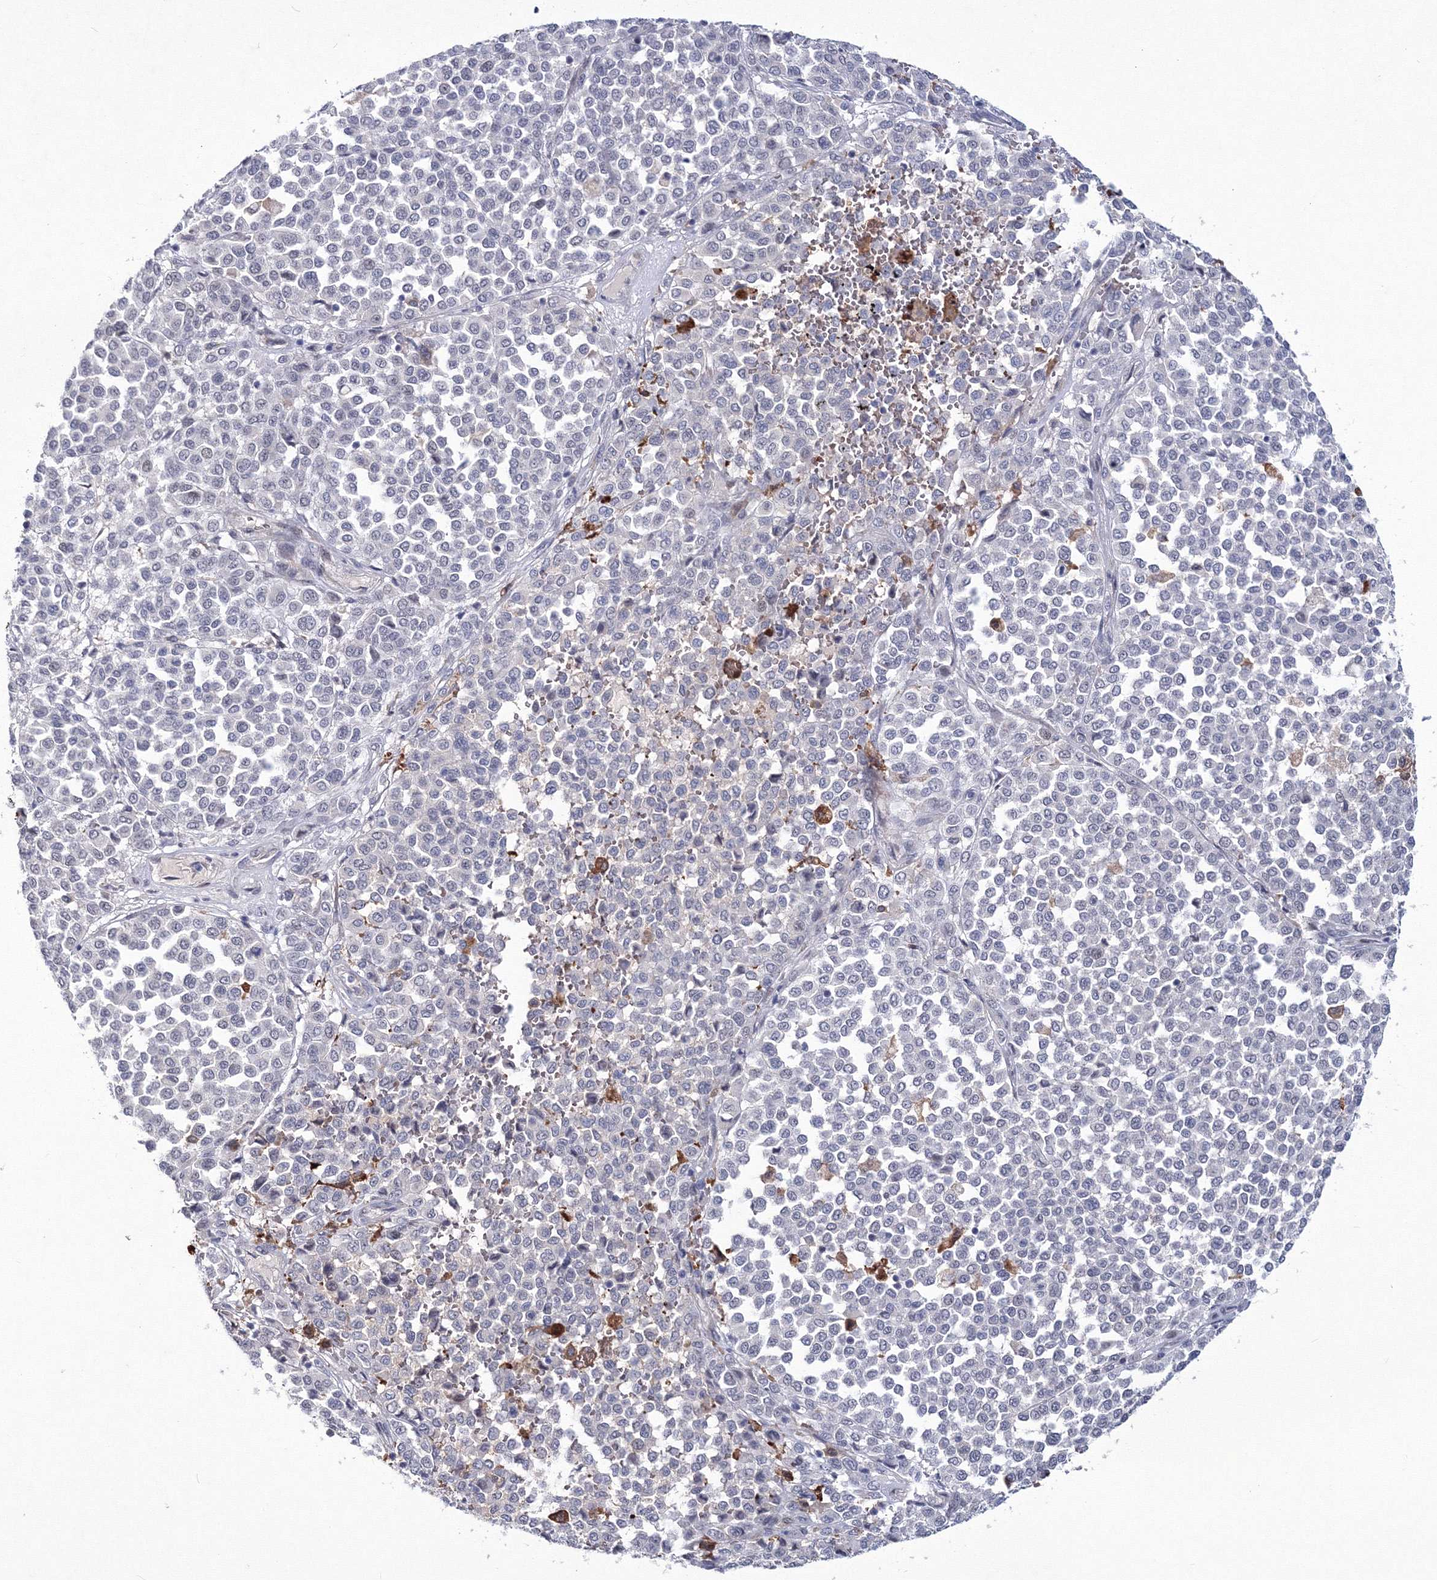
{"staining": {"intensity": "negative", "quantity": "none", "location": "none"}, "tissue": "melanoma", "cell_type": "Tumor cells", "image_type": "cancer", "snomed": [{"axis": "morphology", "description": "Malignant melanoma, Metastatic site"}, {"axis": "topography", "description": "Pancreas"}], "caption": "Human malignant melanoma (metastatic site) stained for a protein using immunohistochemistry (IHC) shows no expression in tumor cells.", "gene": "C11orf52", "patient": {"sex": "female", "age": 30}}